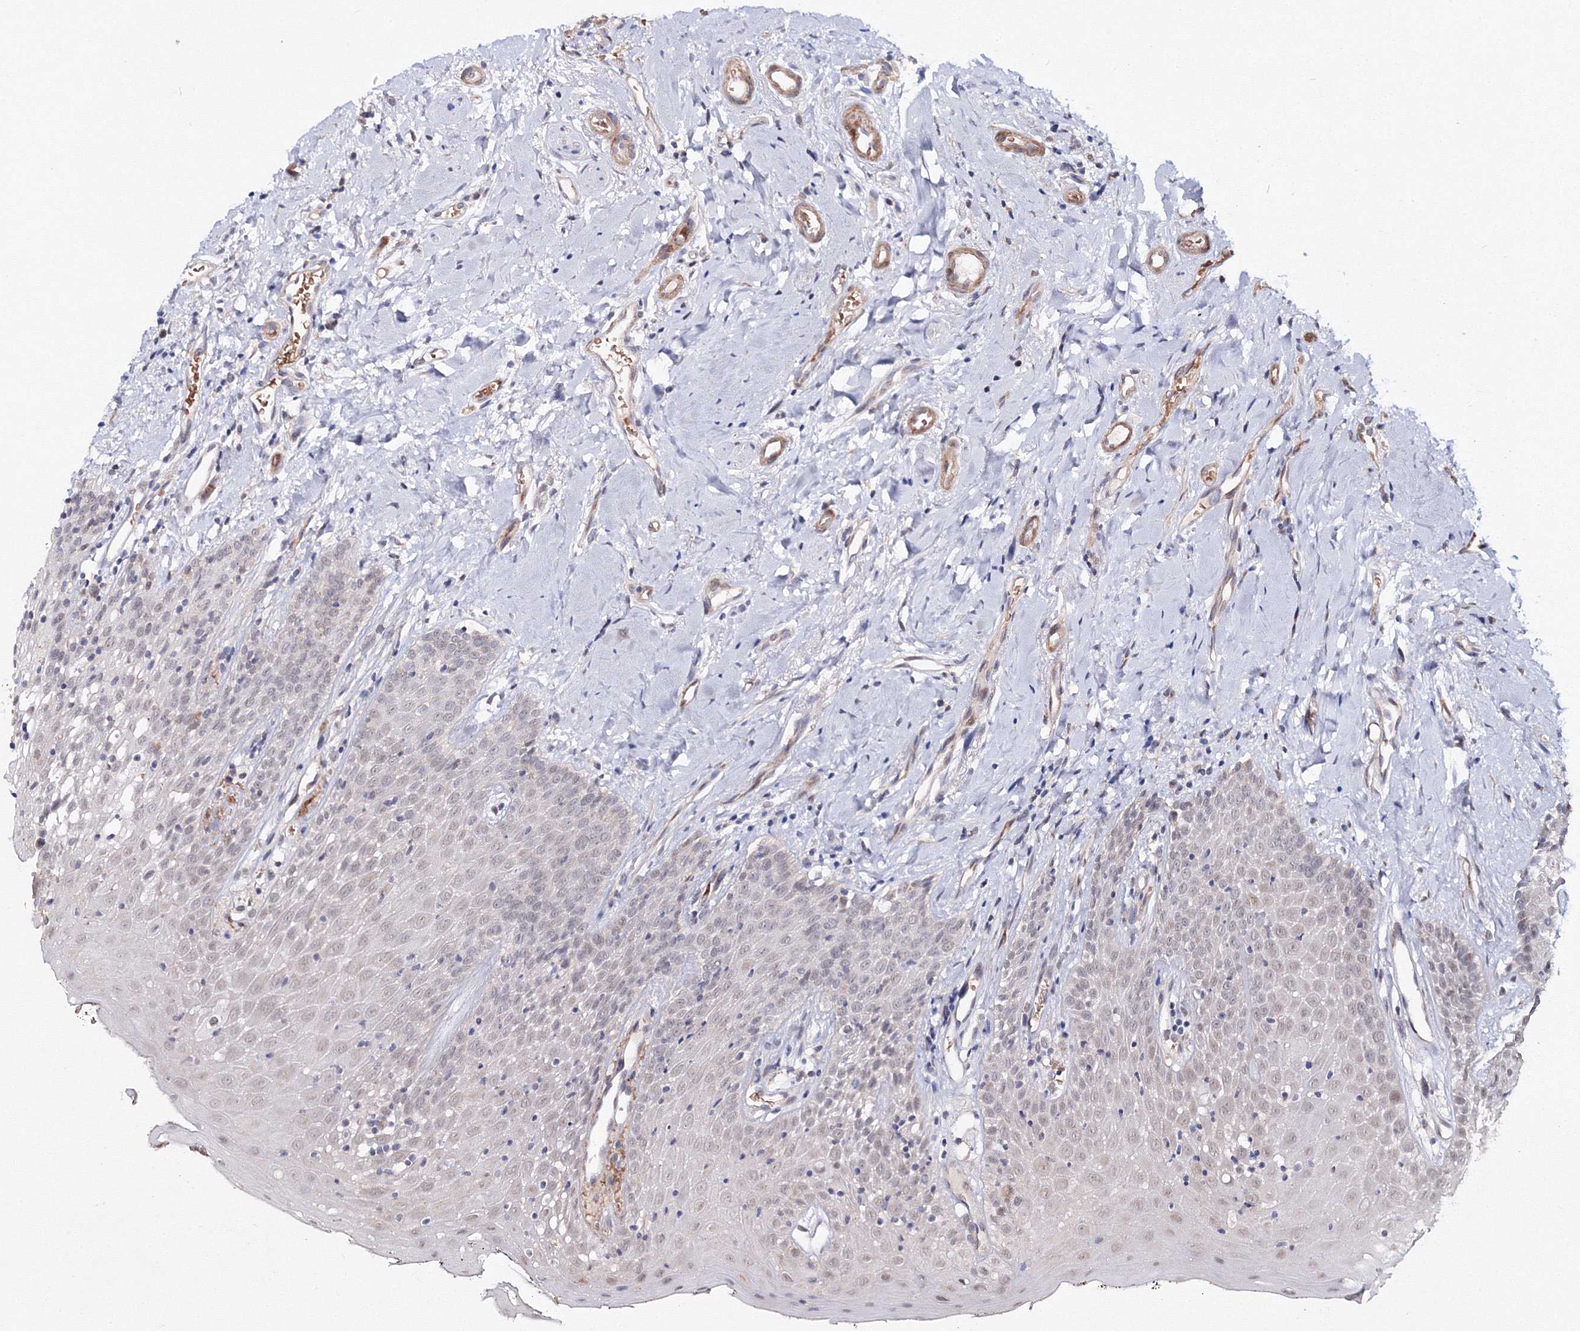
{"staining": {"intensity": "weak", "quantity": "<25%", "location": "cytoplasmic/membranous,nuclear"}, "tissue": "oral mucosa", "cell_type": "Squamous epithelial cells", "image_type": "normal", "snomed": [{"axis": "morphology", "description": "Normal tissue, NOS"}, {"axis": "topography", "description": "Oral tissue"}], "caption": "DAB (3,3'-diaminobenzidine) immunohistochemical staining of unremarkable human oral mucosa exhibits no significant positivity in squamous epithelial cells. Nuclei are stained in blue.", "gene": "C11orf52", "patient": {"sex": "male", "age": 74}}